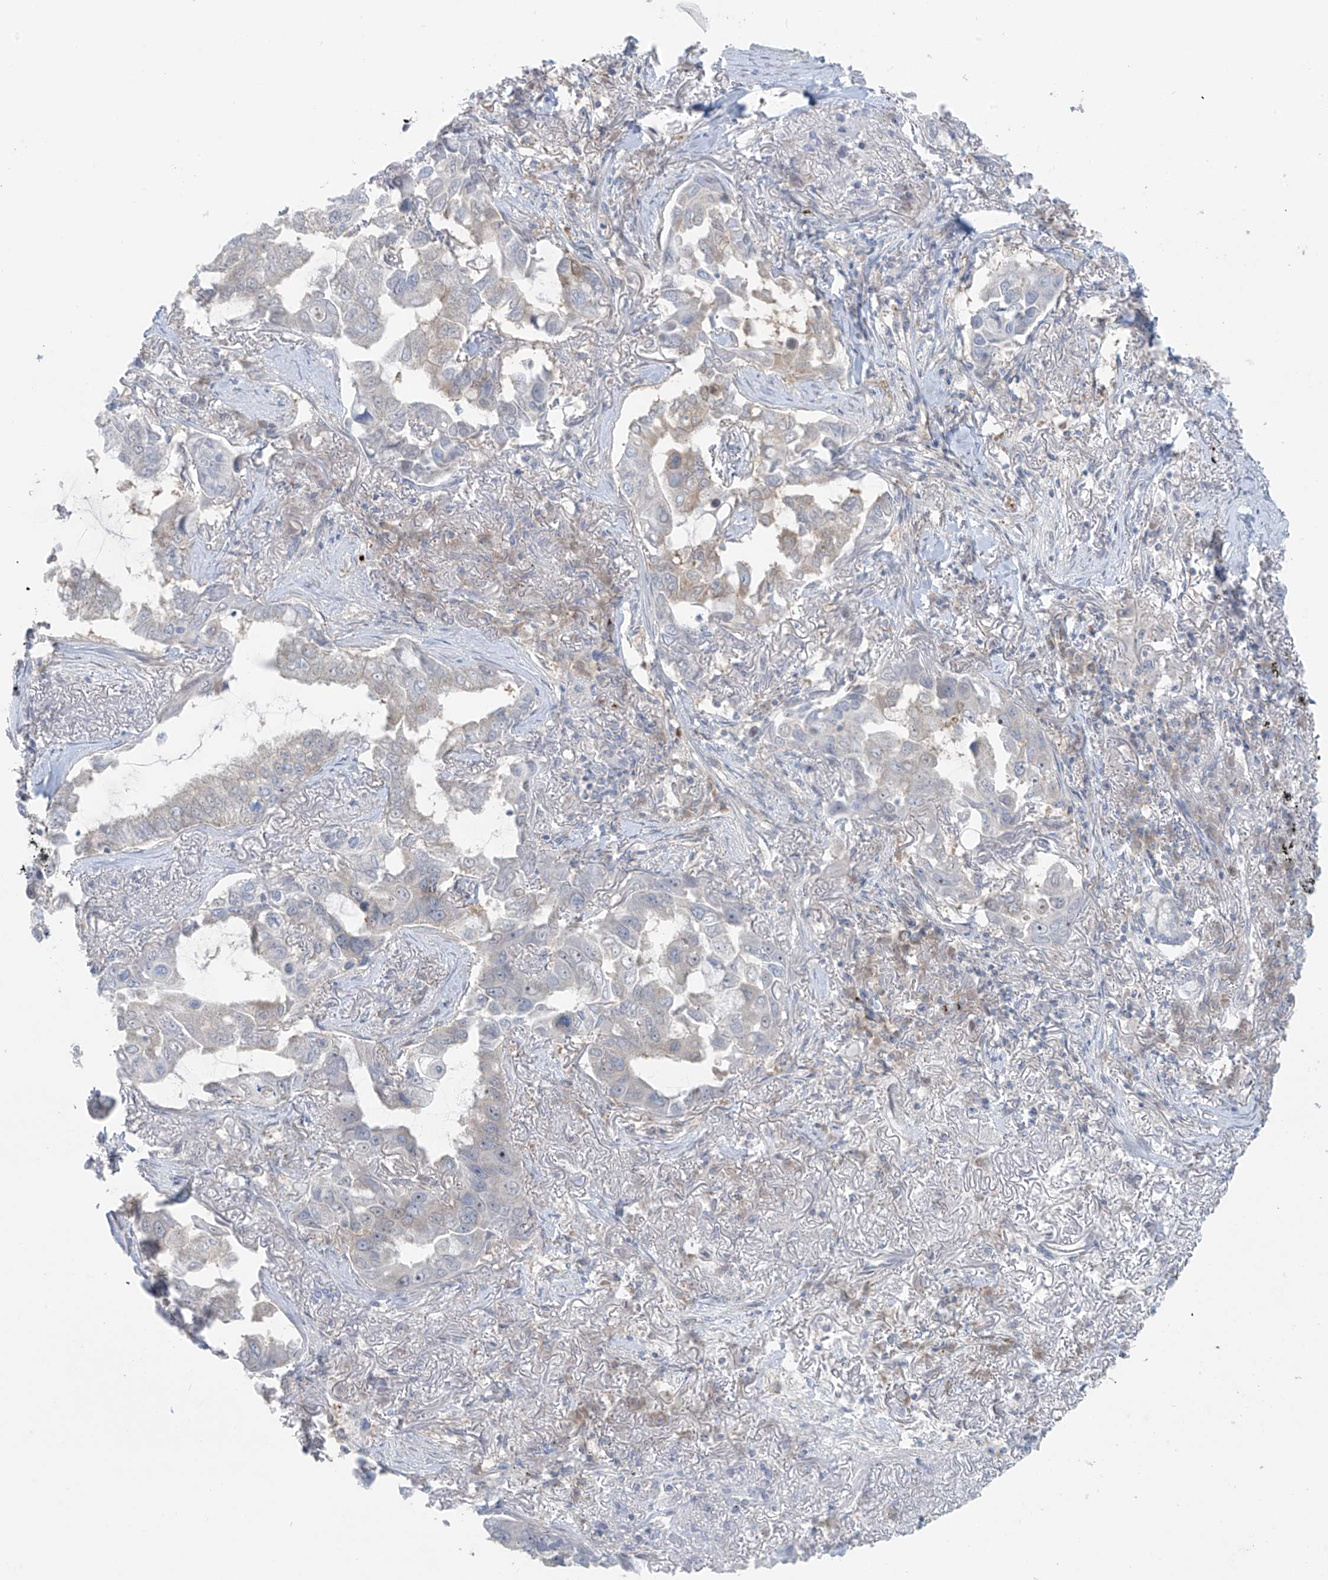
{"staining": {"intensity": "negative", "quantity": "none", "location": "none"}, "tissue": "lung cancer", "cell_type": "Tumor cells", "image_type": "cancer", "snomed": [{"axis": "morphology", "description": "Adenocarcinoma, NOS"}, {"axis": "topography", "description": "Lung"}], "caption": "Tumor cells show no significant staining in lung cancer.", "gene": "PPAT", "patient": {"sex": "male", "age": 64}}